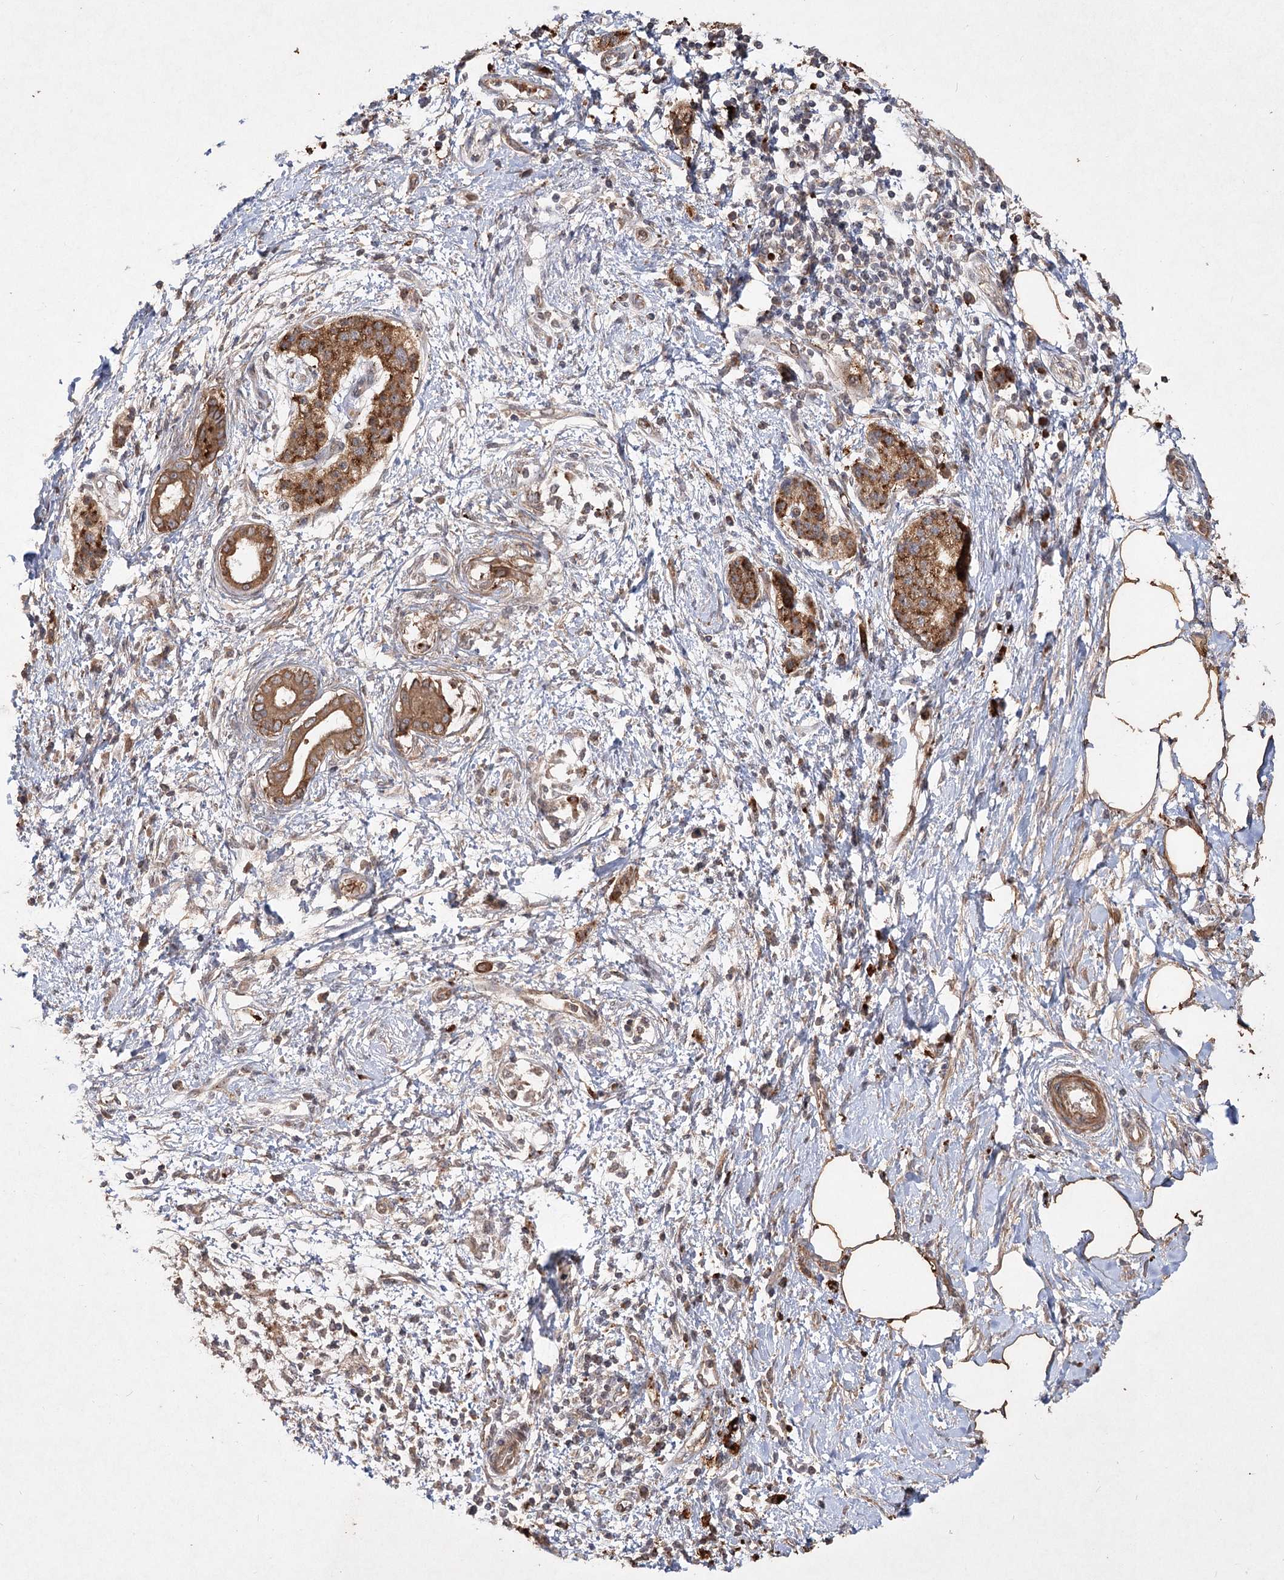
{"staining": {"intensity": "moderate", "quantity": ">75%", "location": "cytoplasmic/membranous"}, "tissue": "pancreatic cancer", "cell_type": "Tumor cells", "image_type": "cancer", "snomed": [{"axis": "morphology", "description": "Adenocarcinoma, NOS"}, {"axis": "topography", "description": "Pancreas"}], "caption": "Pancreatic cancer was stained to show a protein in brown. There is medium levels of moderate cytoplasmic/membranous staining in approximately >75% of tumor cells.", "gene": "PIK3C2A", "patient": {"sex": "male", "age": 58}}